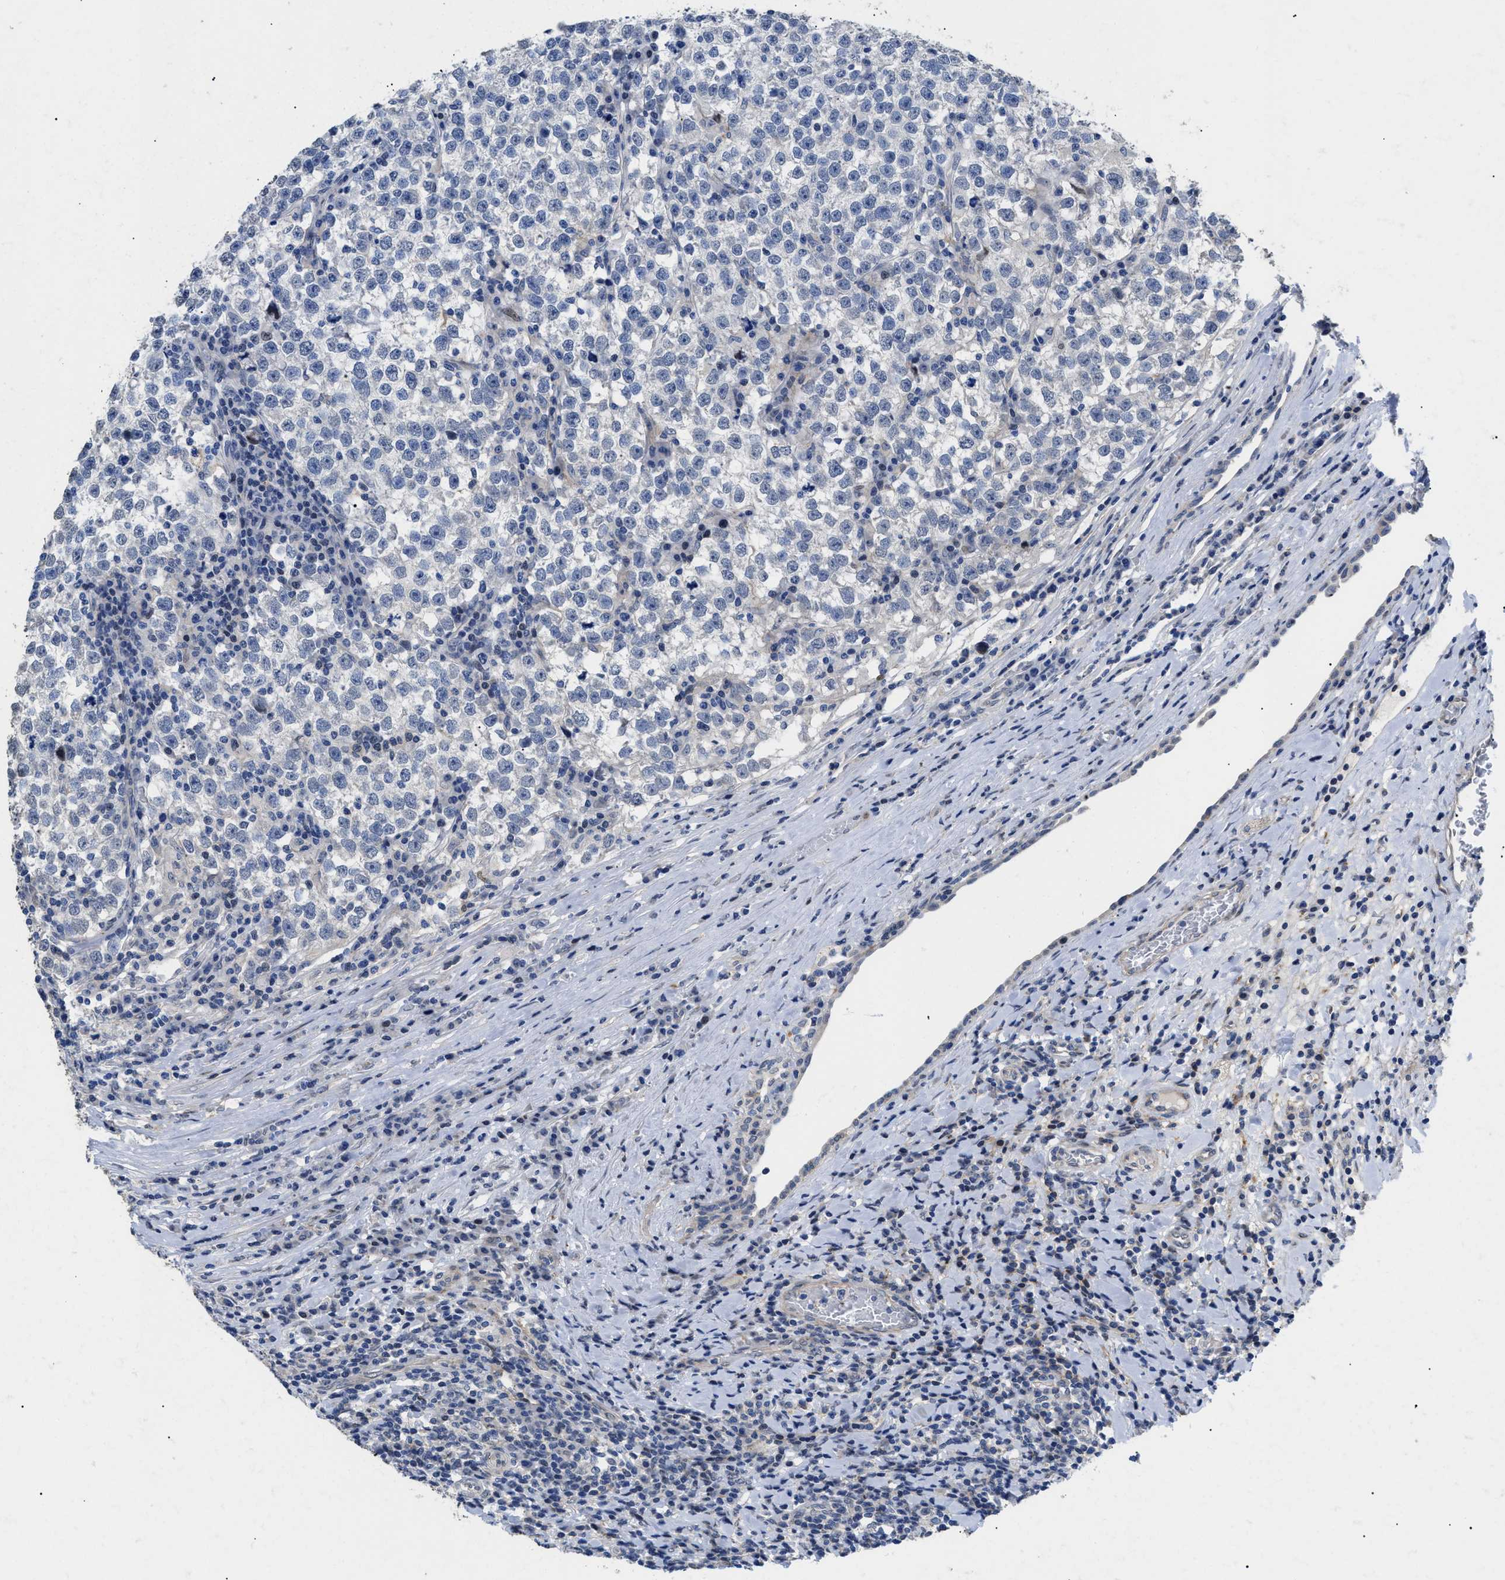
{"staining": {"intensity": "negative", "quantity": "none", "location": "none"}, "tissue": "testis cancer", "cell_type": "Tumor cells", "image_type": "cancer", "snomed": [{"axis": "morphology", "description": "Normal tissue, NOS"}, {"axis": "morphology", "description": "Seminoma, NOS"}, {"axis": "topography", "description": "Testis"}], "caption": "The immunohistochemistry (IHC) image has no significant staining in tumor cells of testis cancer tissue.", "gene": "SFXN5", "patient": {"sex": "male", "age": 43}}